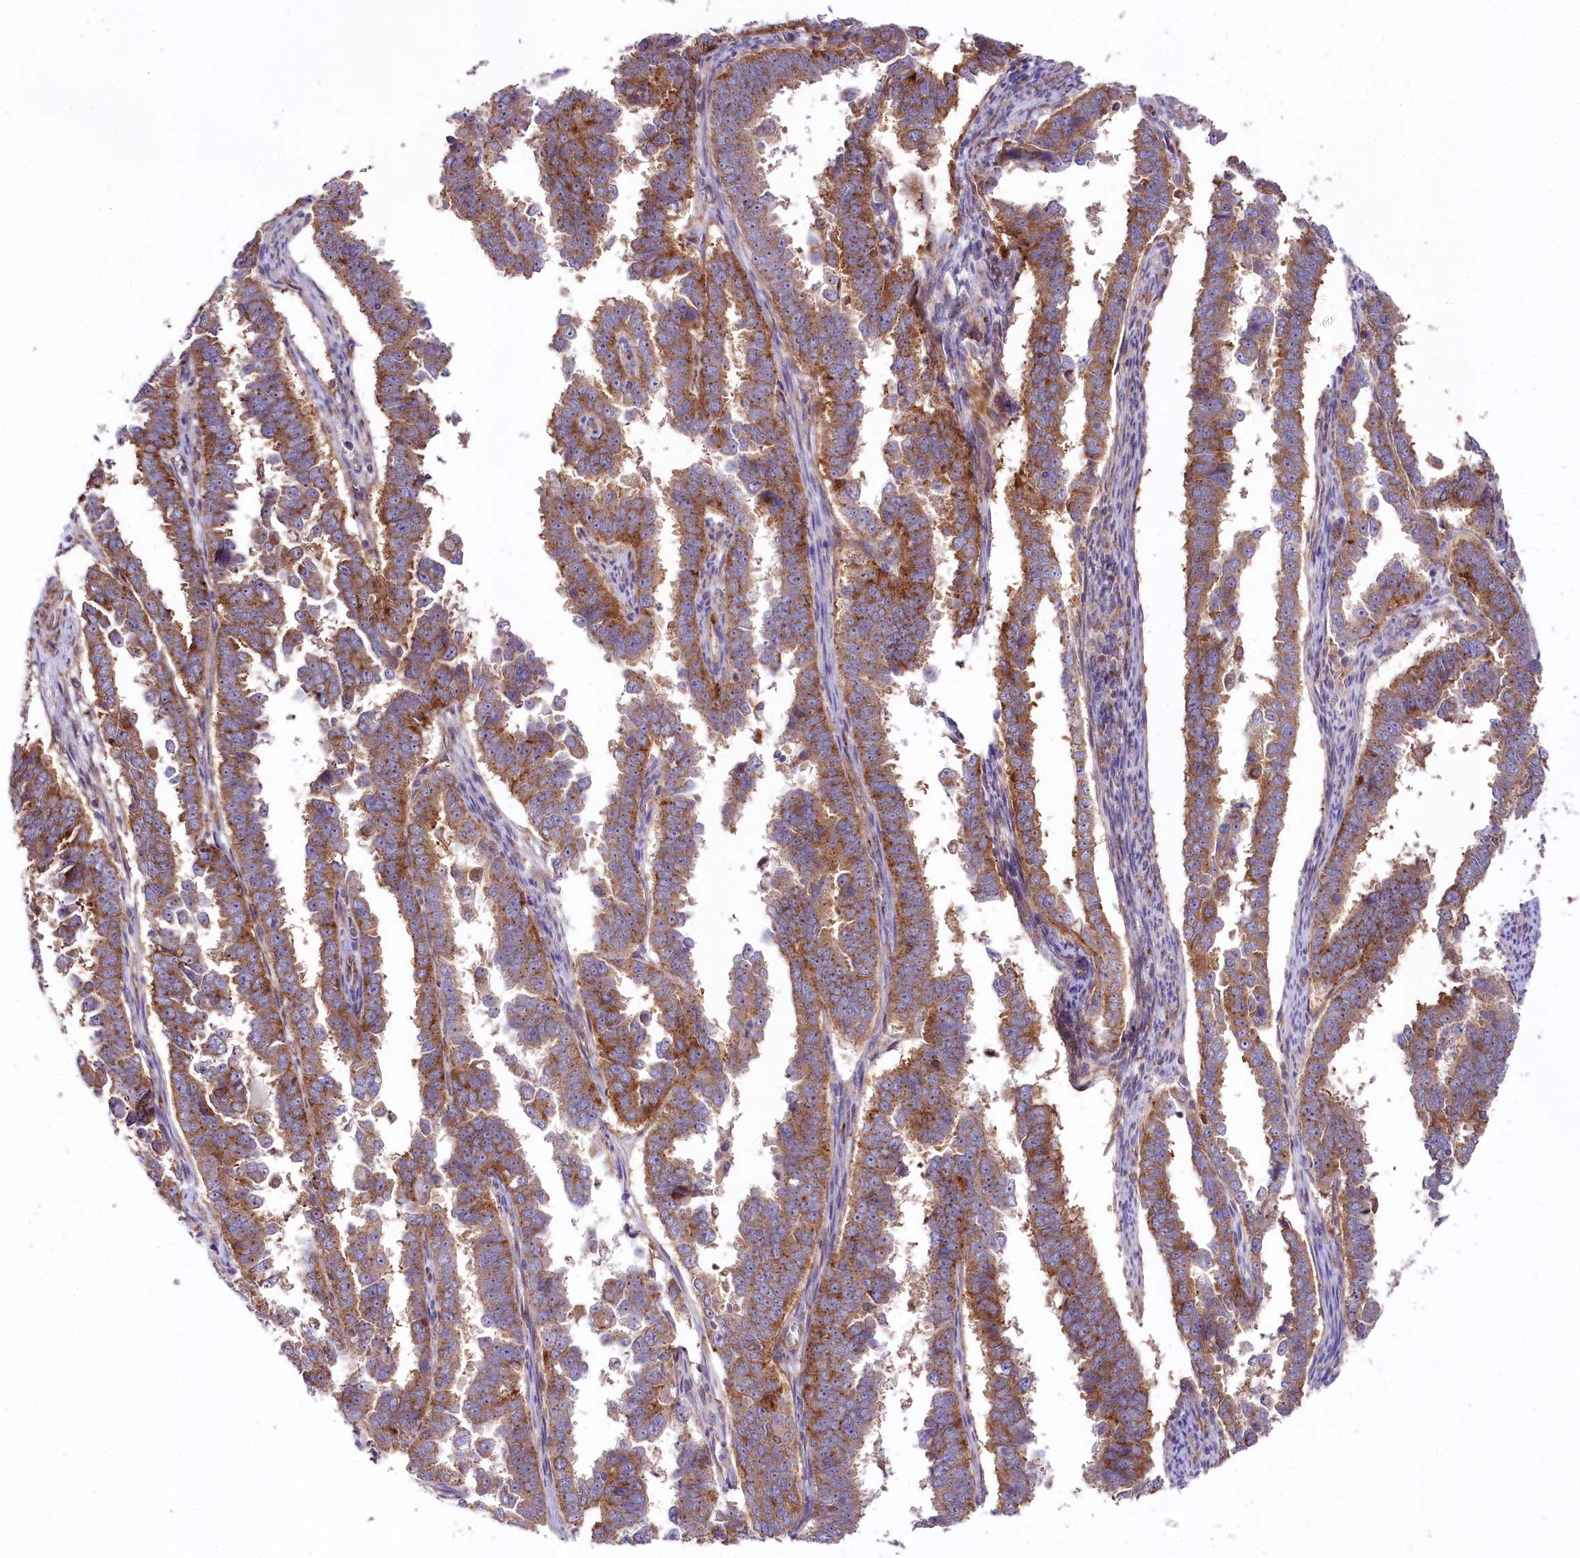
{"staining": {"intensity": "strong", "quantity": ">75%", "location": "cytoplasmic/membranous"}, "tissue": "endometrial cancer", "cell_type": "Tumor cells", "image_type": "cancer", "snomed": [{"axis": "morphology", "description": "Adenocarcinoma, NOS"}, {"axis": "topography", "description": "Endometrium"}], "caption": "This micrograph displays IHC staining of human endometrial adenocarcinoma, with high strong cytoplasmic/membranous expression in approximately >75% of tumor cells.", "gene": "STX6", "patient": {"sex": "female", "age": 75}}